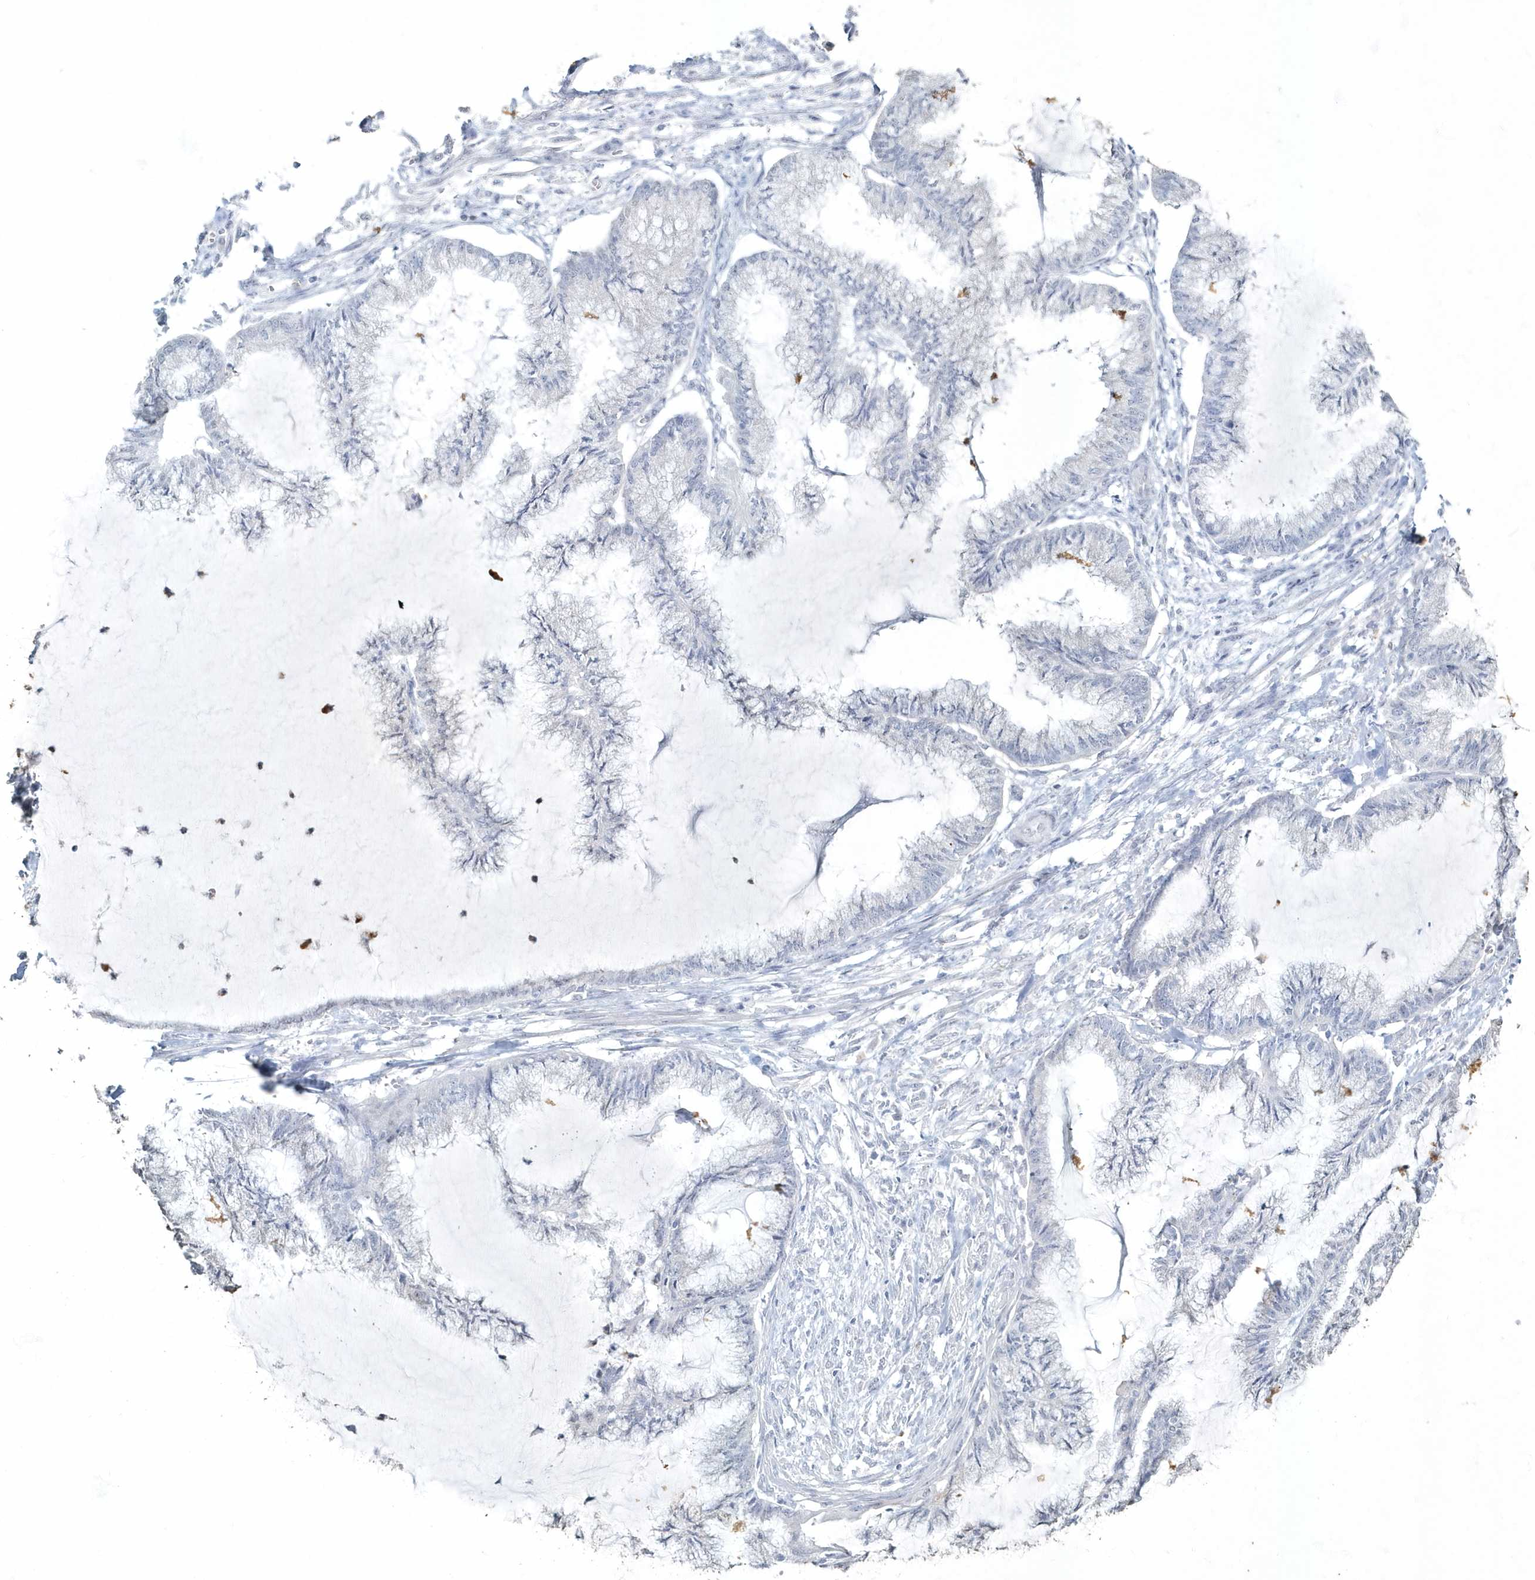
{"staining": {"intensity": "negative", "quantity": "none", "location": "none"}, "tissue": "endometrial cancer", "cell_type": "Tumor cells", "image_type": "cancer", "snomed": [{"axis": "morphology", "description": "Adenocarcinoma, NOS"}, {"axis": "topography", "description": "Endometrium"}], "caption": "High magnification brightfield microscopy of endometrial adenocarcinoma stained with DAB (brown) and counterstained with hematoxylin (blue): tumor cells show no significant positivity.", "gene": "MYOT", "patient": {"sex": "female", "age": 86}}